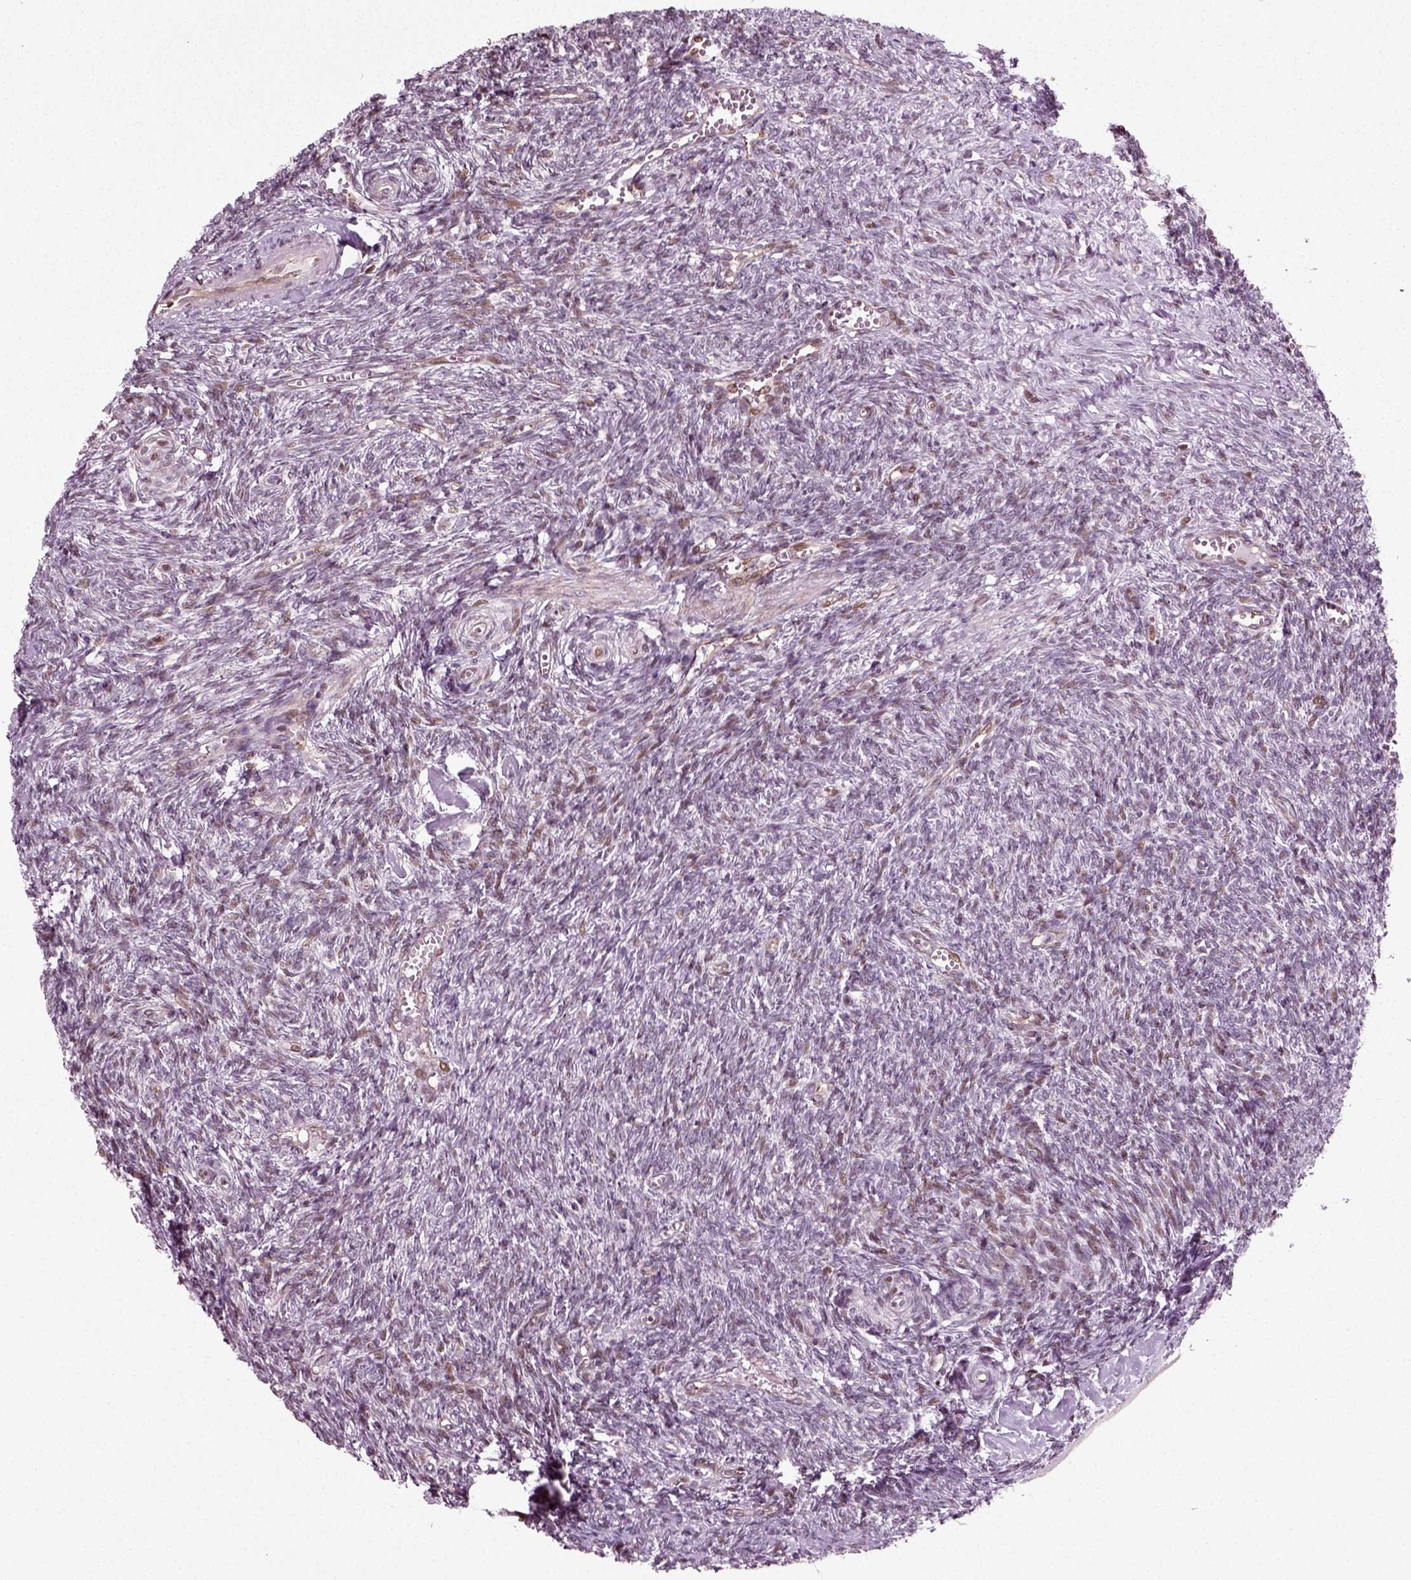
{"staining": {"intensity": "weak", "quantity": "<25%", "location": "nuclear"}, "tissue": "ovary", "cell_type": "Follicle cells", "image_type": "normal", "snomed": [{"axis": "morphology", "description": "Normal tissue, NOS"}, {"axis": "topography", "description": "Ovary"}], "caption": "Immunohistochemical staining of unremarkable ovary demonstrates no significant expression in follicle cells.", "gene": "HEYL", "patient": {"sex": "female", "age": 43}}